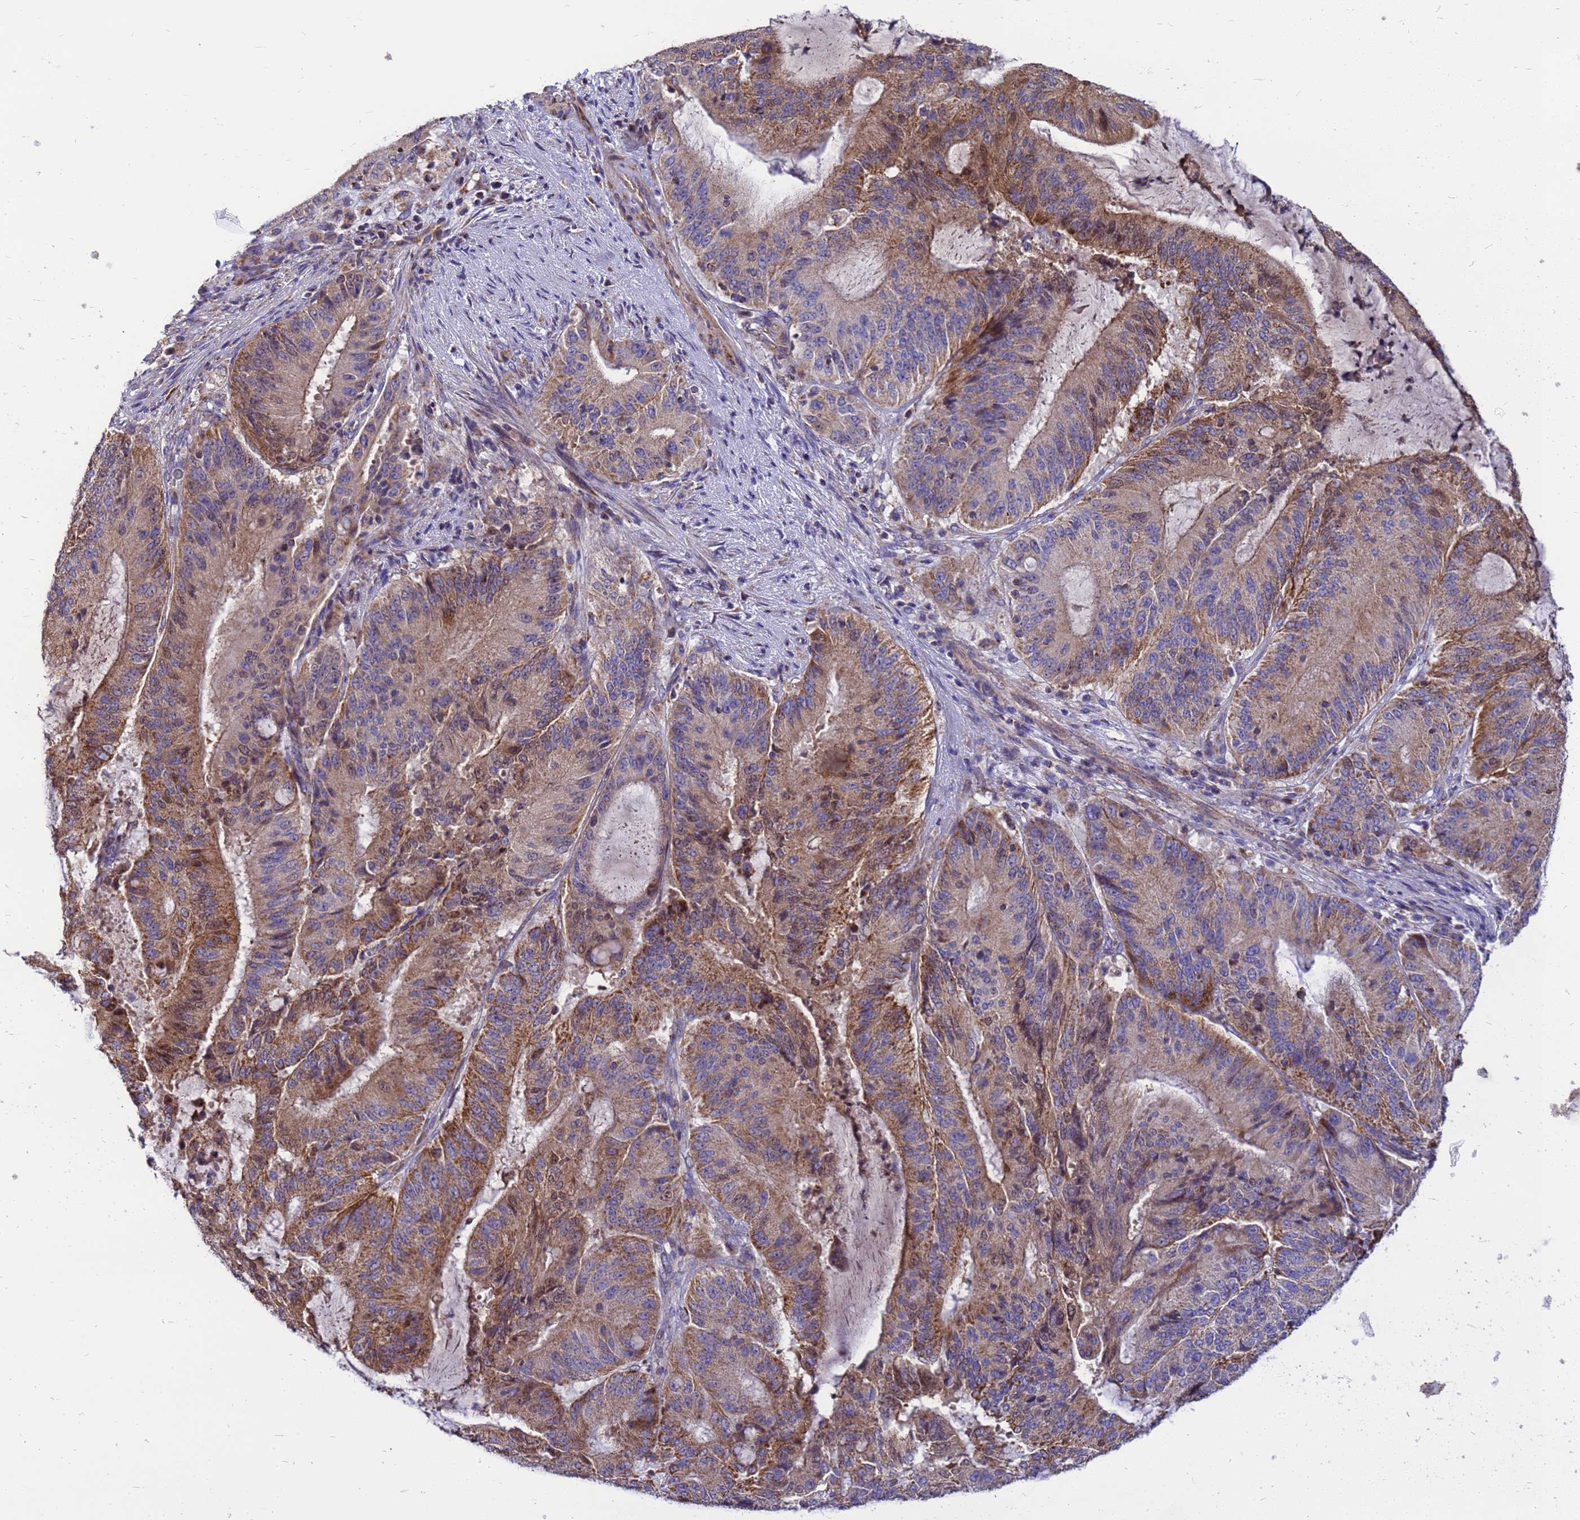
{"staining": {"intensity": "moderate", "quantity": "25%-75%", "location": "cytoplasmic/membranous"}, "tissue": "liver cancer", "cell_type": "Tumor cells", "image_type": "cancer", "snomed": [{"axis": "morphology", "description": "Normal tissue, NOS"}, {"axis": "morphology", "description": "Cholangiocarcinoma"}, {"axis": "topography", "description": "Liver"}, {"axis": "topography", "description": "Peripheral nerve tissue"}], "caption": "The immunohistochemical stain labels moderate cytoplasmic/membranous positivity in tumor cells of liver cancer (cholangiocarcinoma) tissue.", "gene": "CMC4", "patient": {"sex": "female", "age": 73}}